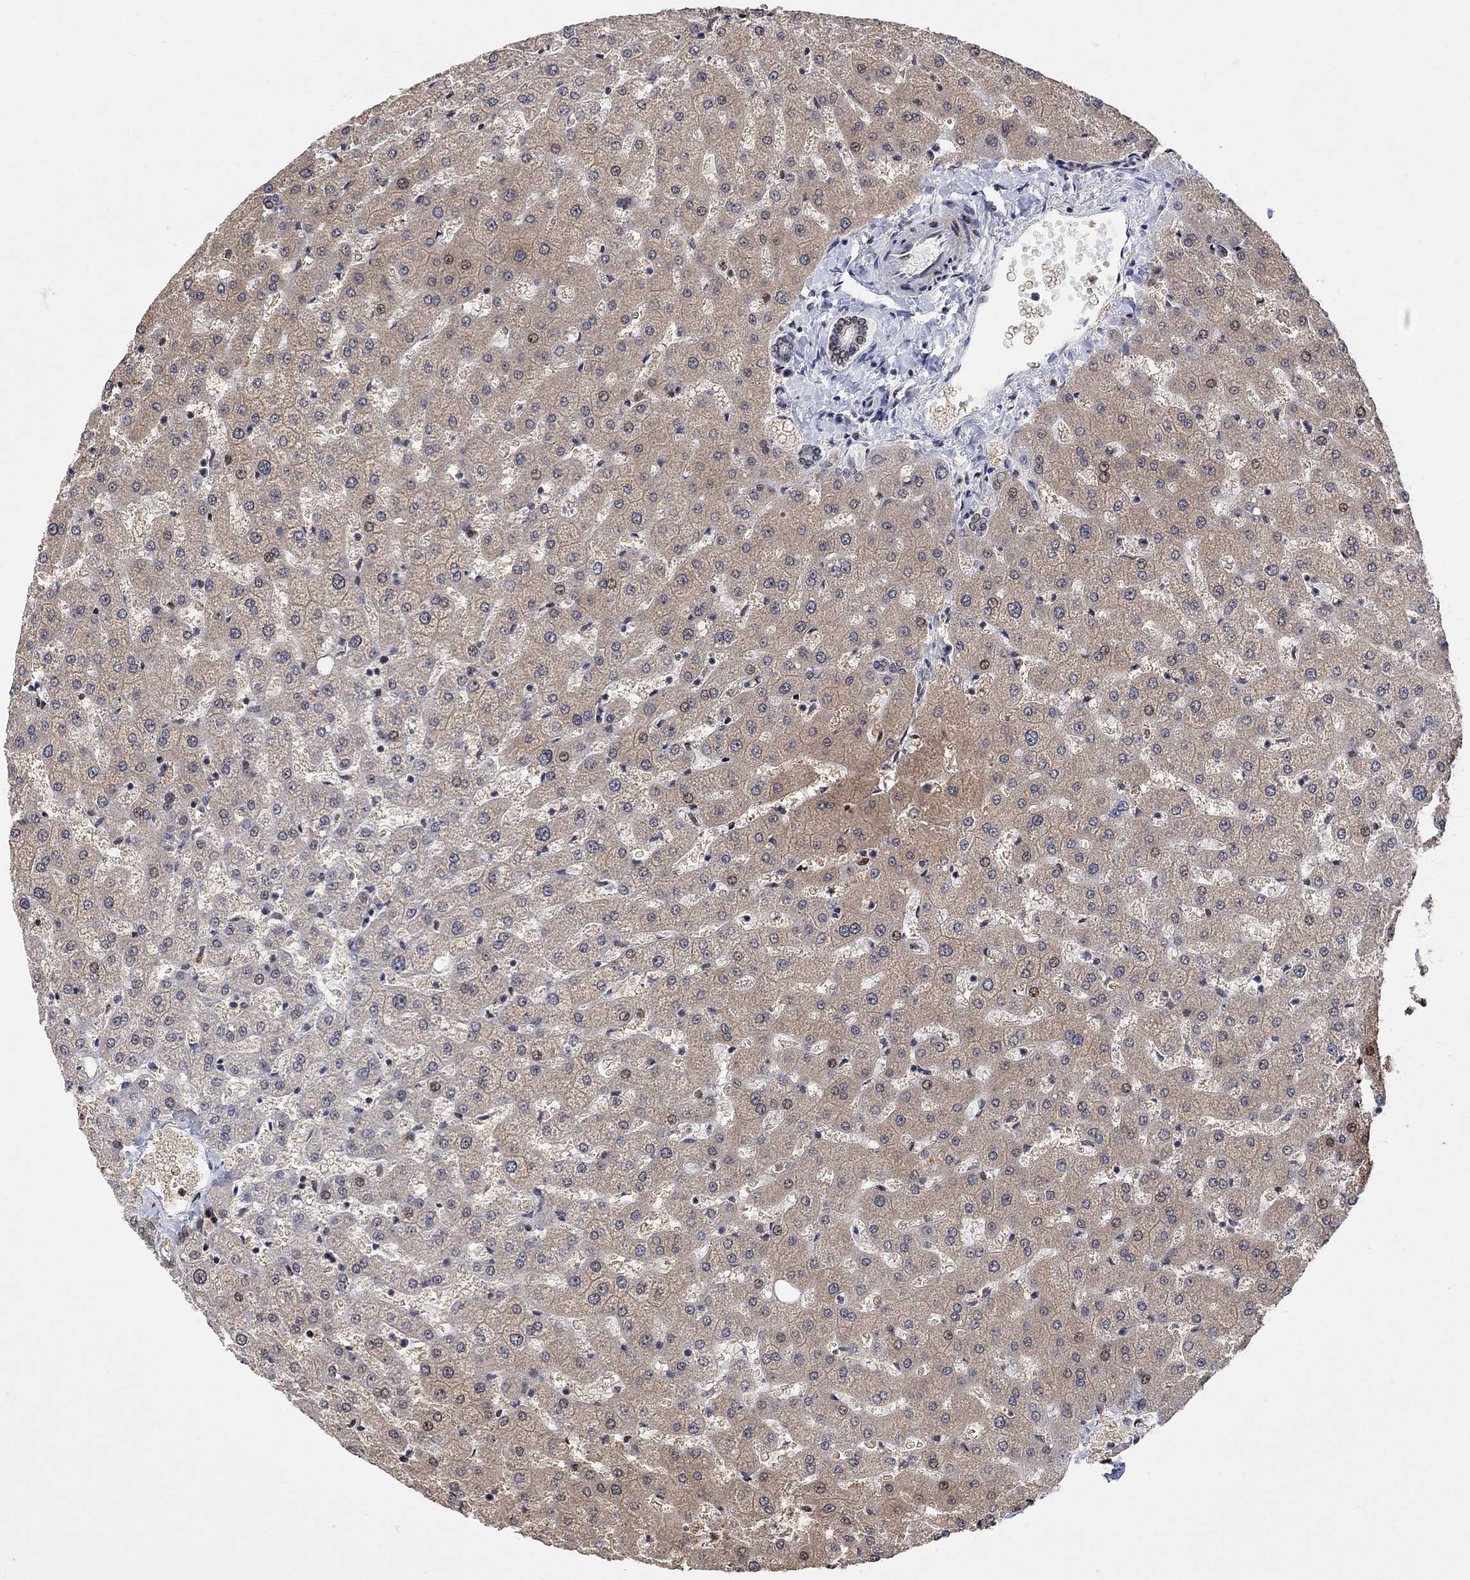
{"staining": {"intensity": "moderate", "quantity": "<25%", "location": "nuclear"}, "tissue": "liver", "cell_type": "Cholangiocytes", "image_type": "normal", "snomed": [{"axis": "morphology", "description": "Normal tissue, NOS"}, {"axis": "topography", "description": "Liver"}], "caption": "Protein staining demonstrates moderate nuclear positivity in about <25% of cholangiocytes in unremarkable liver.", "gene": "E4F1", "patient": {"sex": "female", "age": 50}}